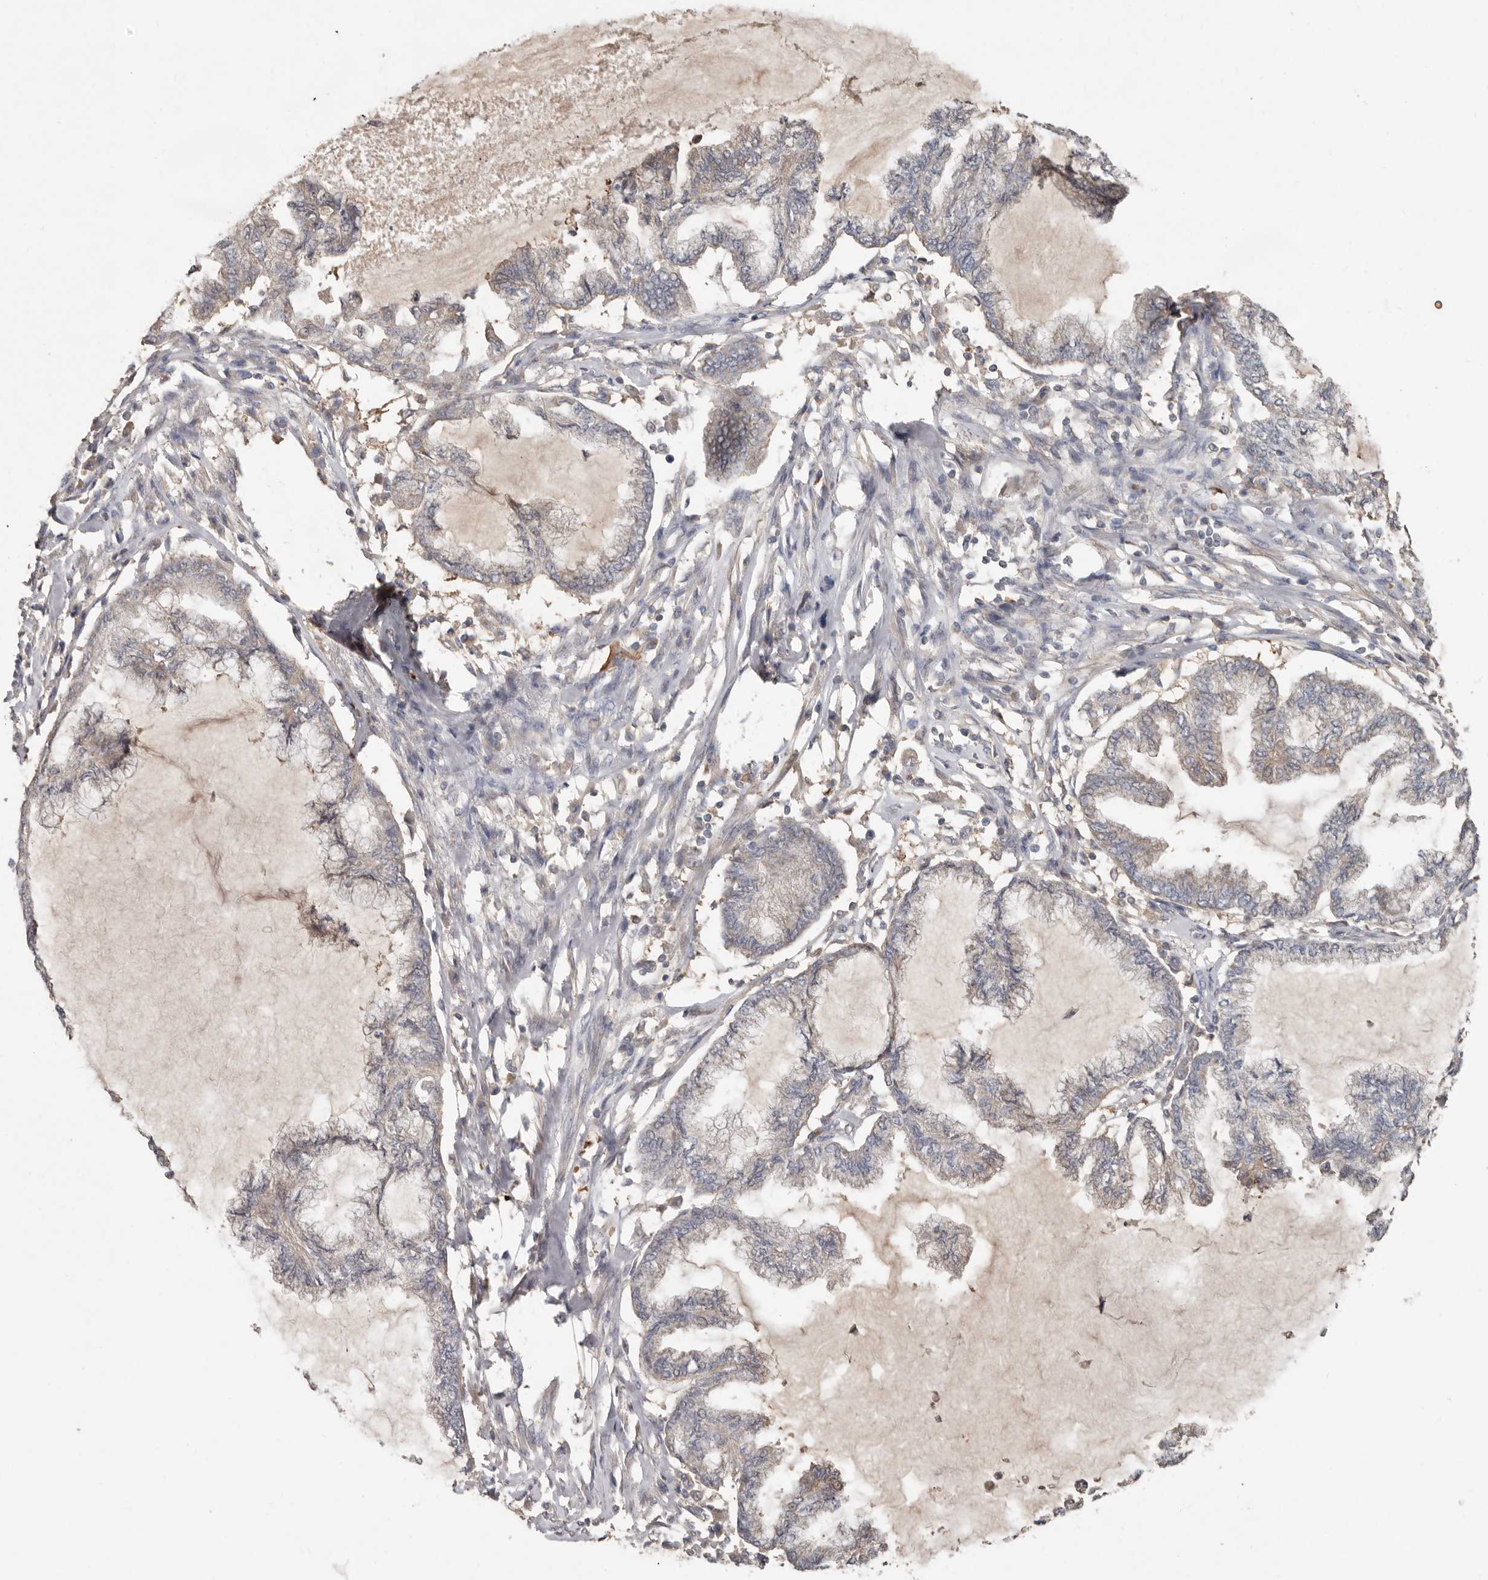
{"staining": {"intensity": "weak", "quantity": "<25%", "location": "cytoplasmic/membranous"}, "tissue": "endometrial cancer", "cell_type": "Tumor cells", "image_type": "cancer", "snomed": [{"axis": "morphology", "description": "Adenocarcinoma, NOS"}, {"axis": "topography", "description": "Endometrium"}], "caption": "Immunohistochemistry (IHC) micrograph of endometrial cancer (adenocarcinoma) stained for a protein (brown), which displays no staining in tumor cells.", "gene": "KIF26B", "patient": {"sex": "female", "age": 86}}